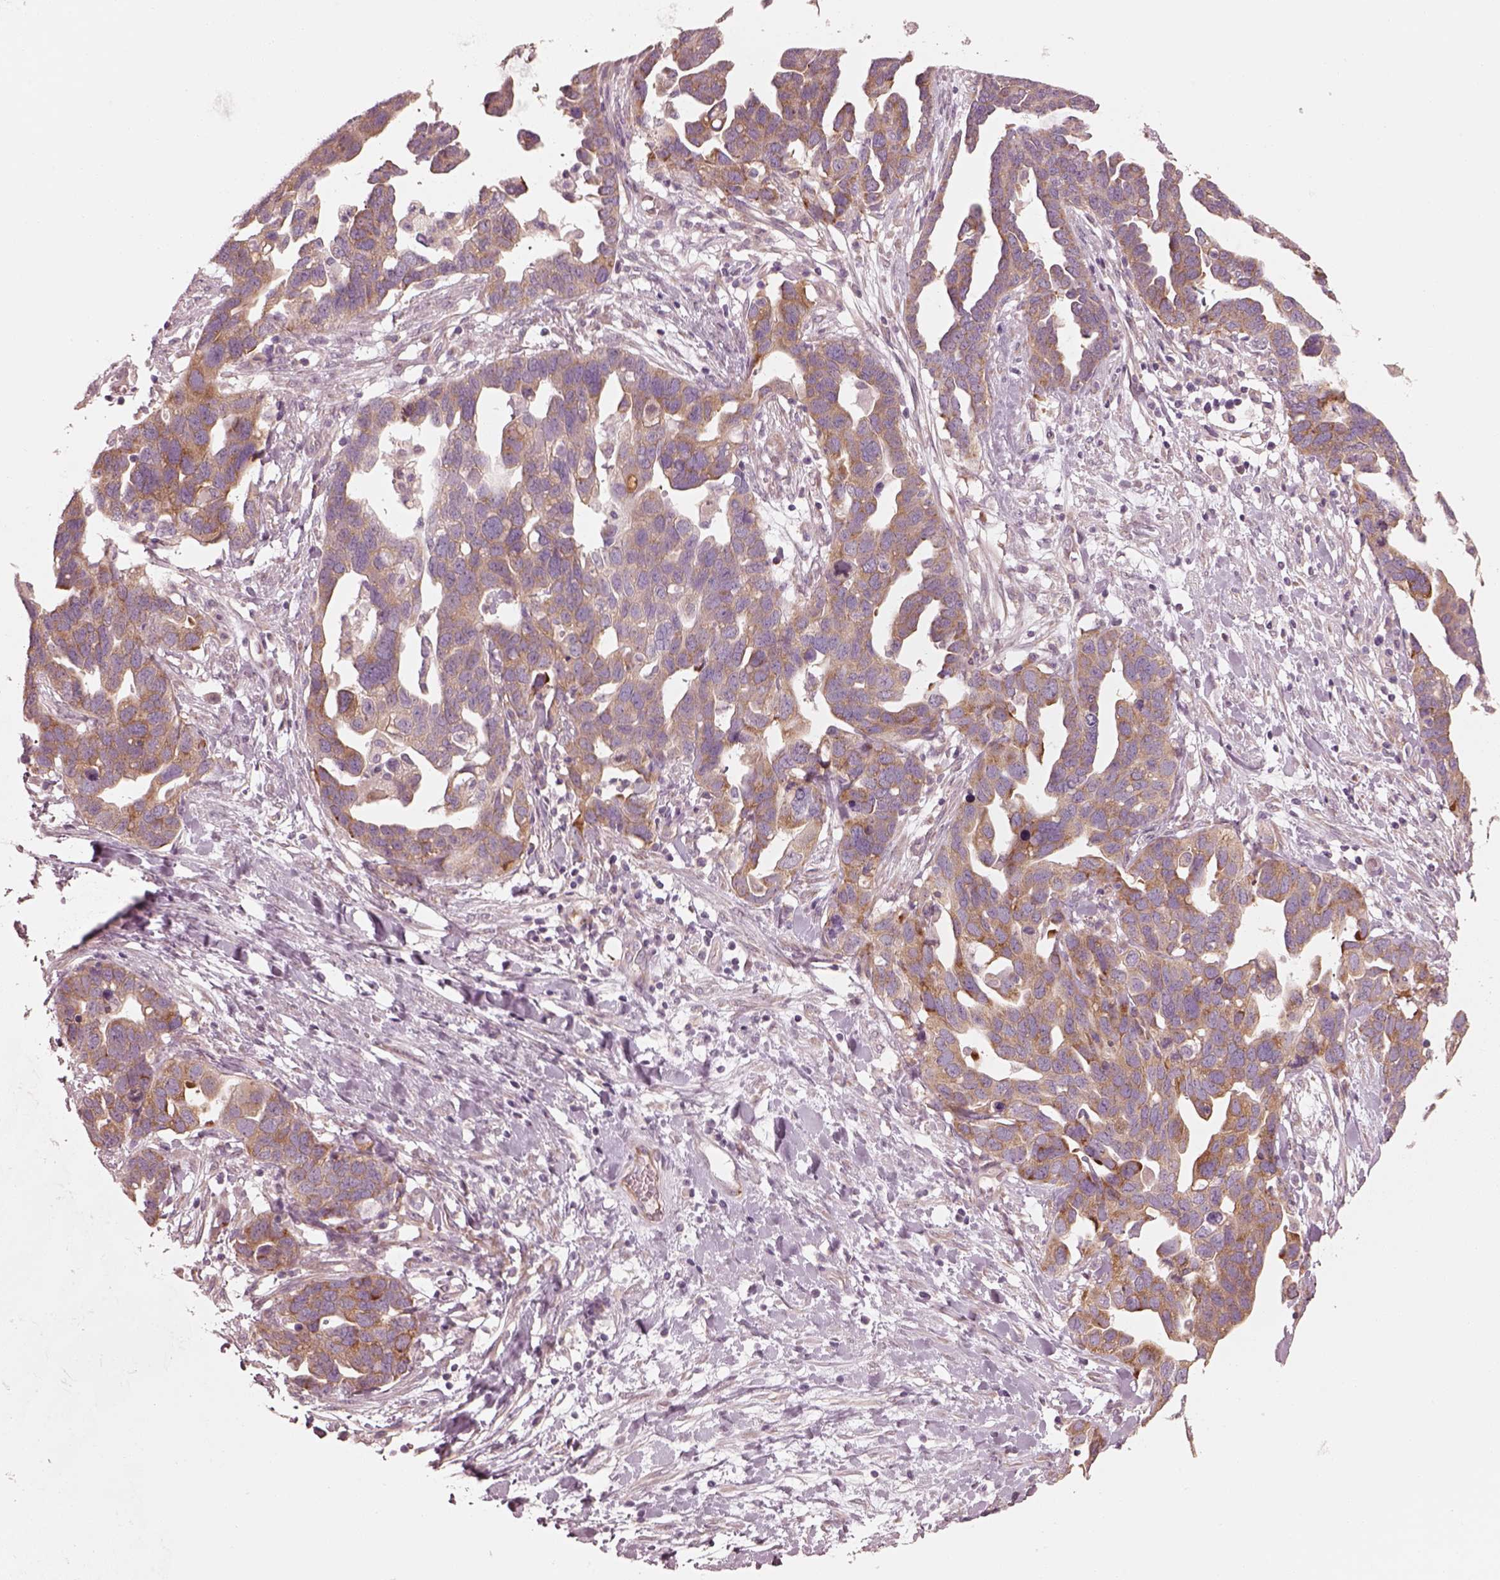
{"staining": {"intensity": "moderate", "quantity": "25%-75%", "location": "cytoplasmic/membranous"}, "tissue": "ovarian cancer", "cell_type": "Tumor cells", "image_type": "cancer", "snomed": [{"axis": "morphology", "description": "Cystadenocarcinoma, serous, NOS"}, {"axis": "topography", "description": "Ovary"}], "caption": "A medium amount of moderate cytoplasmic/membranous staining is appreciated in approximately 25%-75% of tumor cells in serous cystadenocarcinoma (ovarian) tissue.", "gene": "RAB3C", "patient": {"sex": "female", "age": 54}}